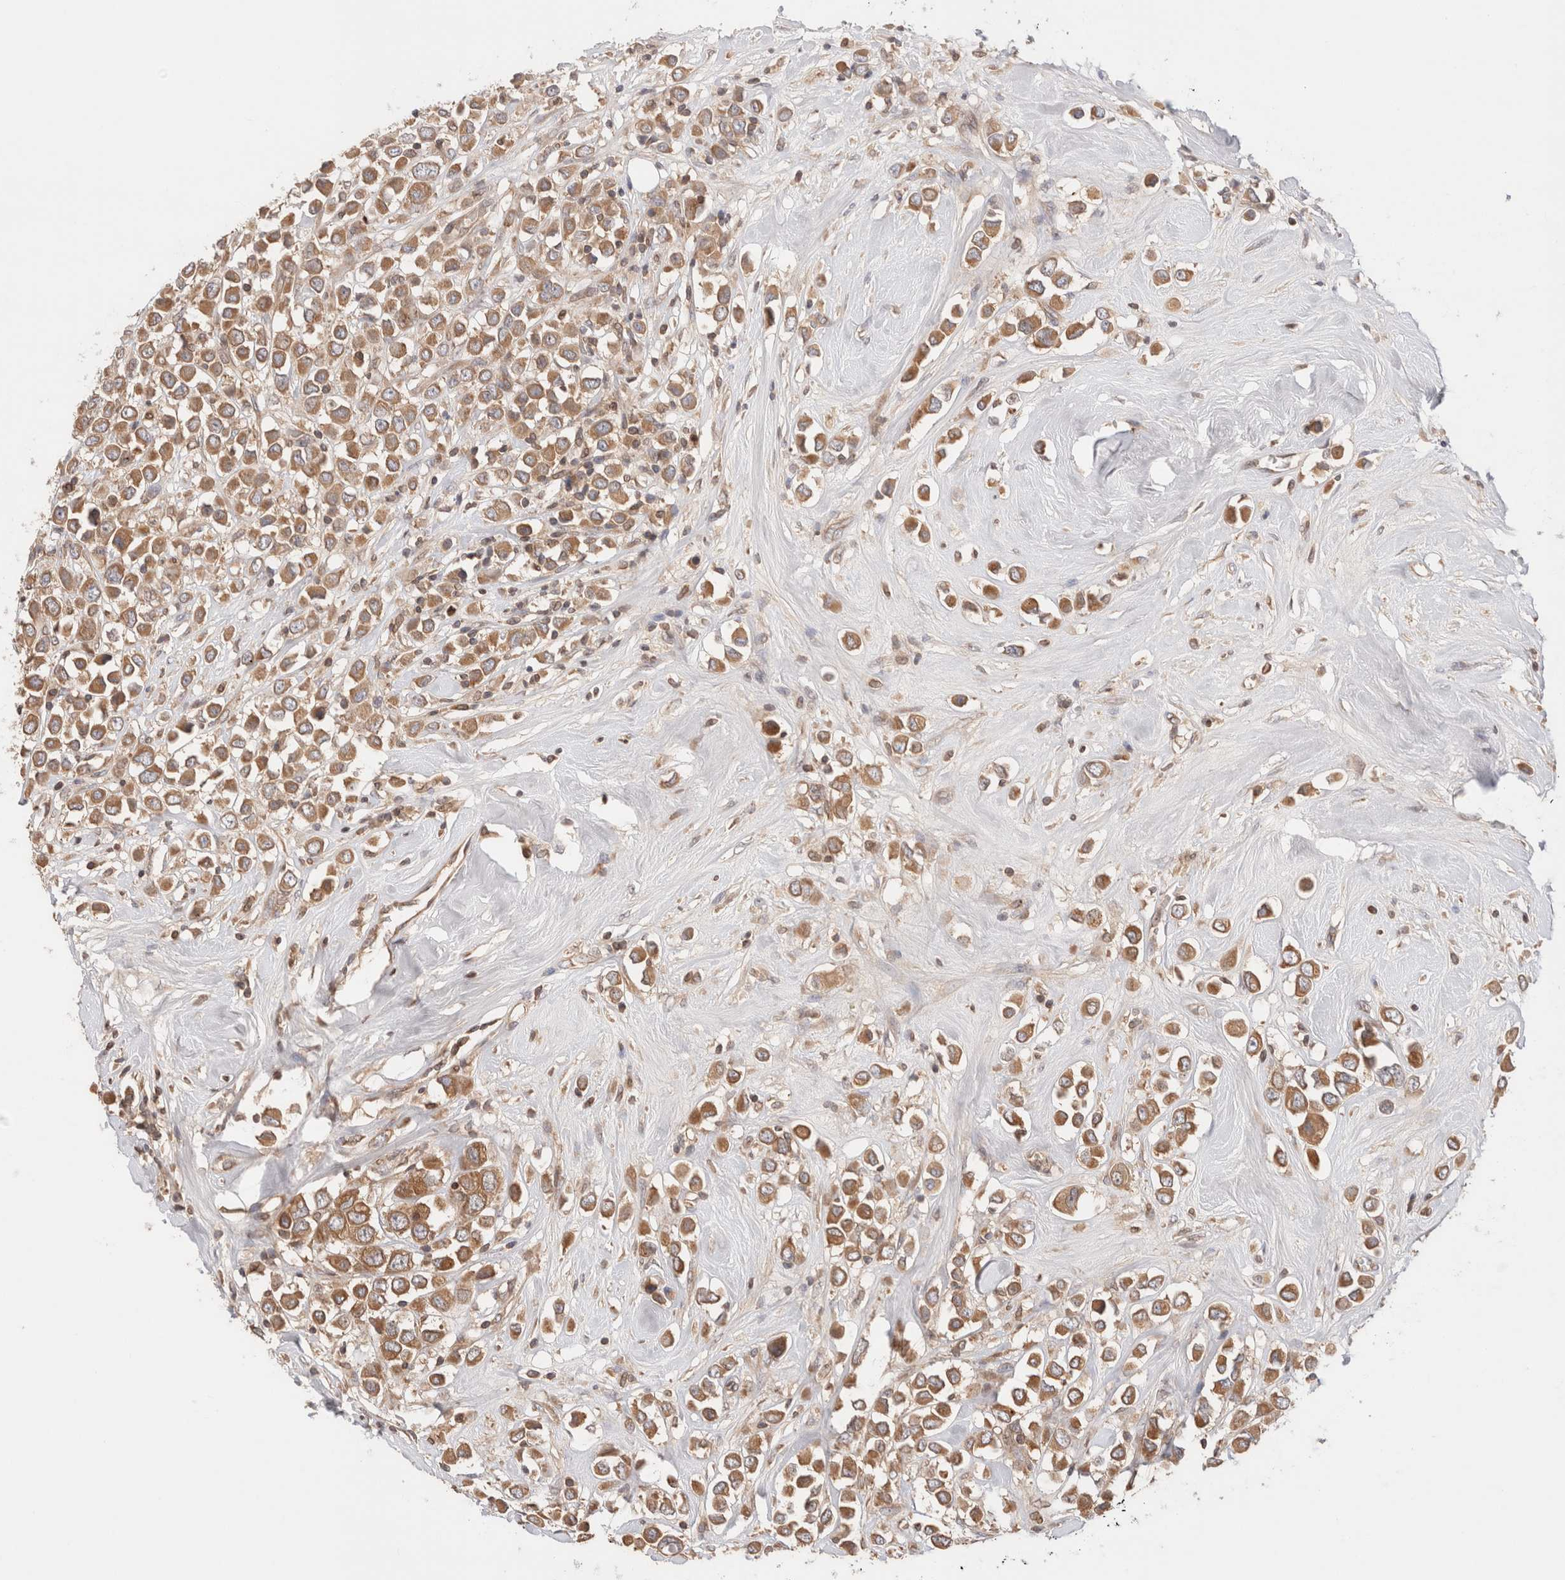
{"staining": {"intensity": "moderate", "quantity": ">75%", "location": "cytoplasmic/membranous"}, "tissue": "breast cancer", "cell_type": "Tumor cells", "image_type": "cancer", "snomed": [{"axis": "morphology", "description": "Duct carcinoma"}, {"axis": "topography", "description": "Breast"}], "caption": "The photomicrograph displays immunohistochemical staining of breast infiltrating ductal carcinoma. There is moderate cytoplasmic/membranous positivity is appreciated in about >75% of tumor cells. (DAB (3,3'-diaminobenzidine) = brown stain, brightfield microscopy at high magnification).", "gene": "SIKE1", "patient": {"sex": "female", "age": 61}}